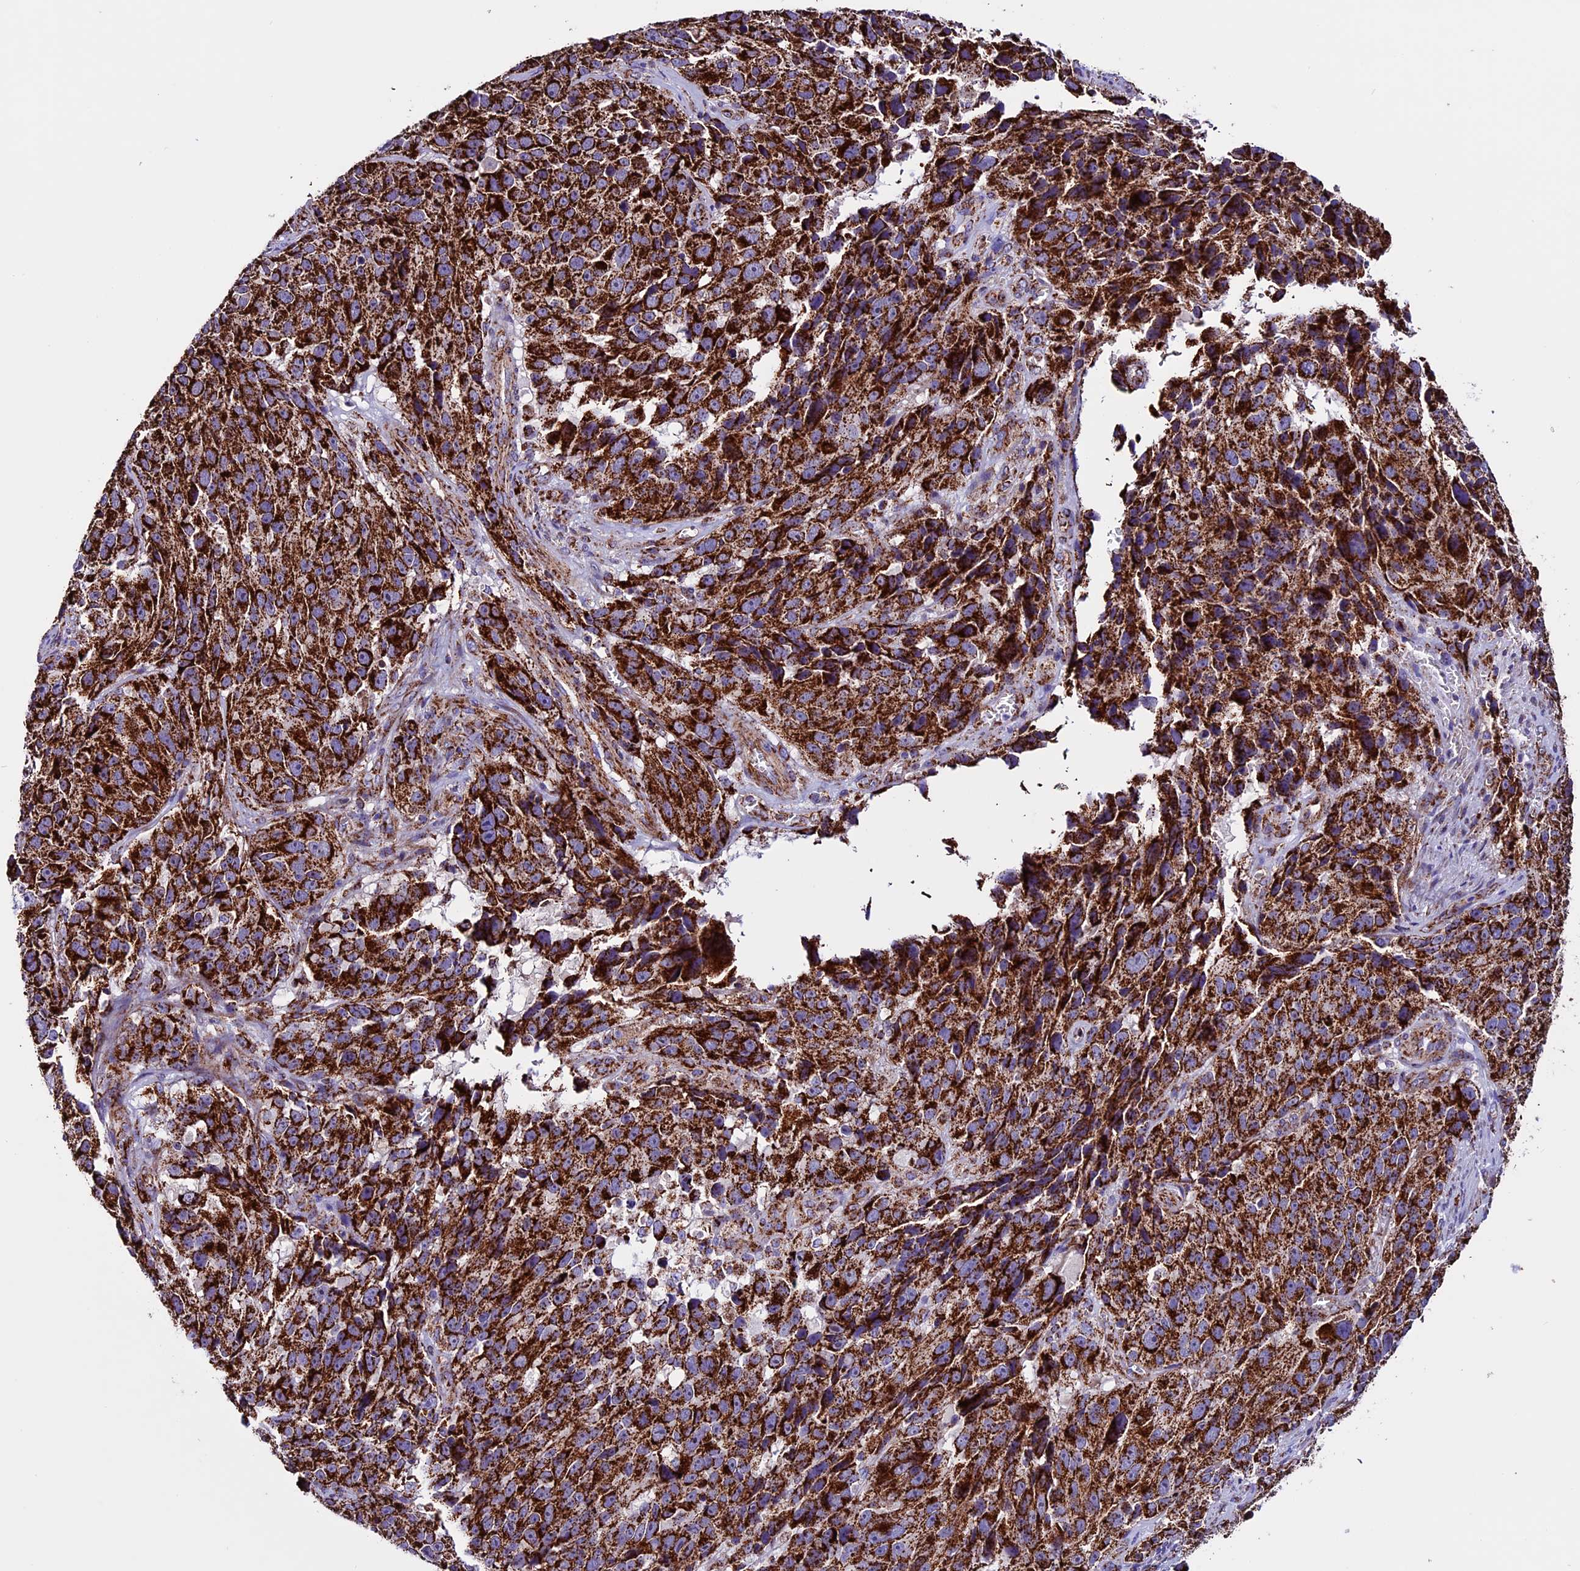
{"staining": {"intensity": "strong", "quantity": ">75%", "location": "cytoplasmic/membranous"}, "tissue": "melanoma", "cell_type": "Tumor cells", "image_type": "cancer", "snomed": [{"axis": "morphology", "description": "Malignant melanoma, NOS"}, {"axis": "topography", "description": "Skin"}], "caption": "Malignant melanoma stained for a protein (brown) displays strong cytoplasmic/membranous positive positivity in about >75% of tumor cells.", "gene": "CX3CL1", "patient": {"sex": "male", "age": 84}}